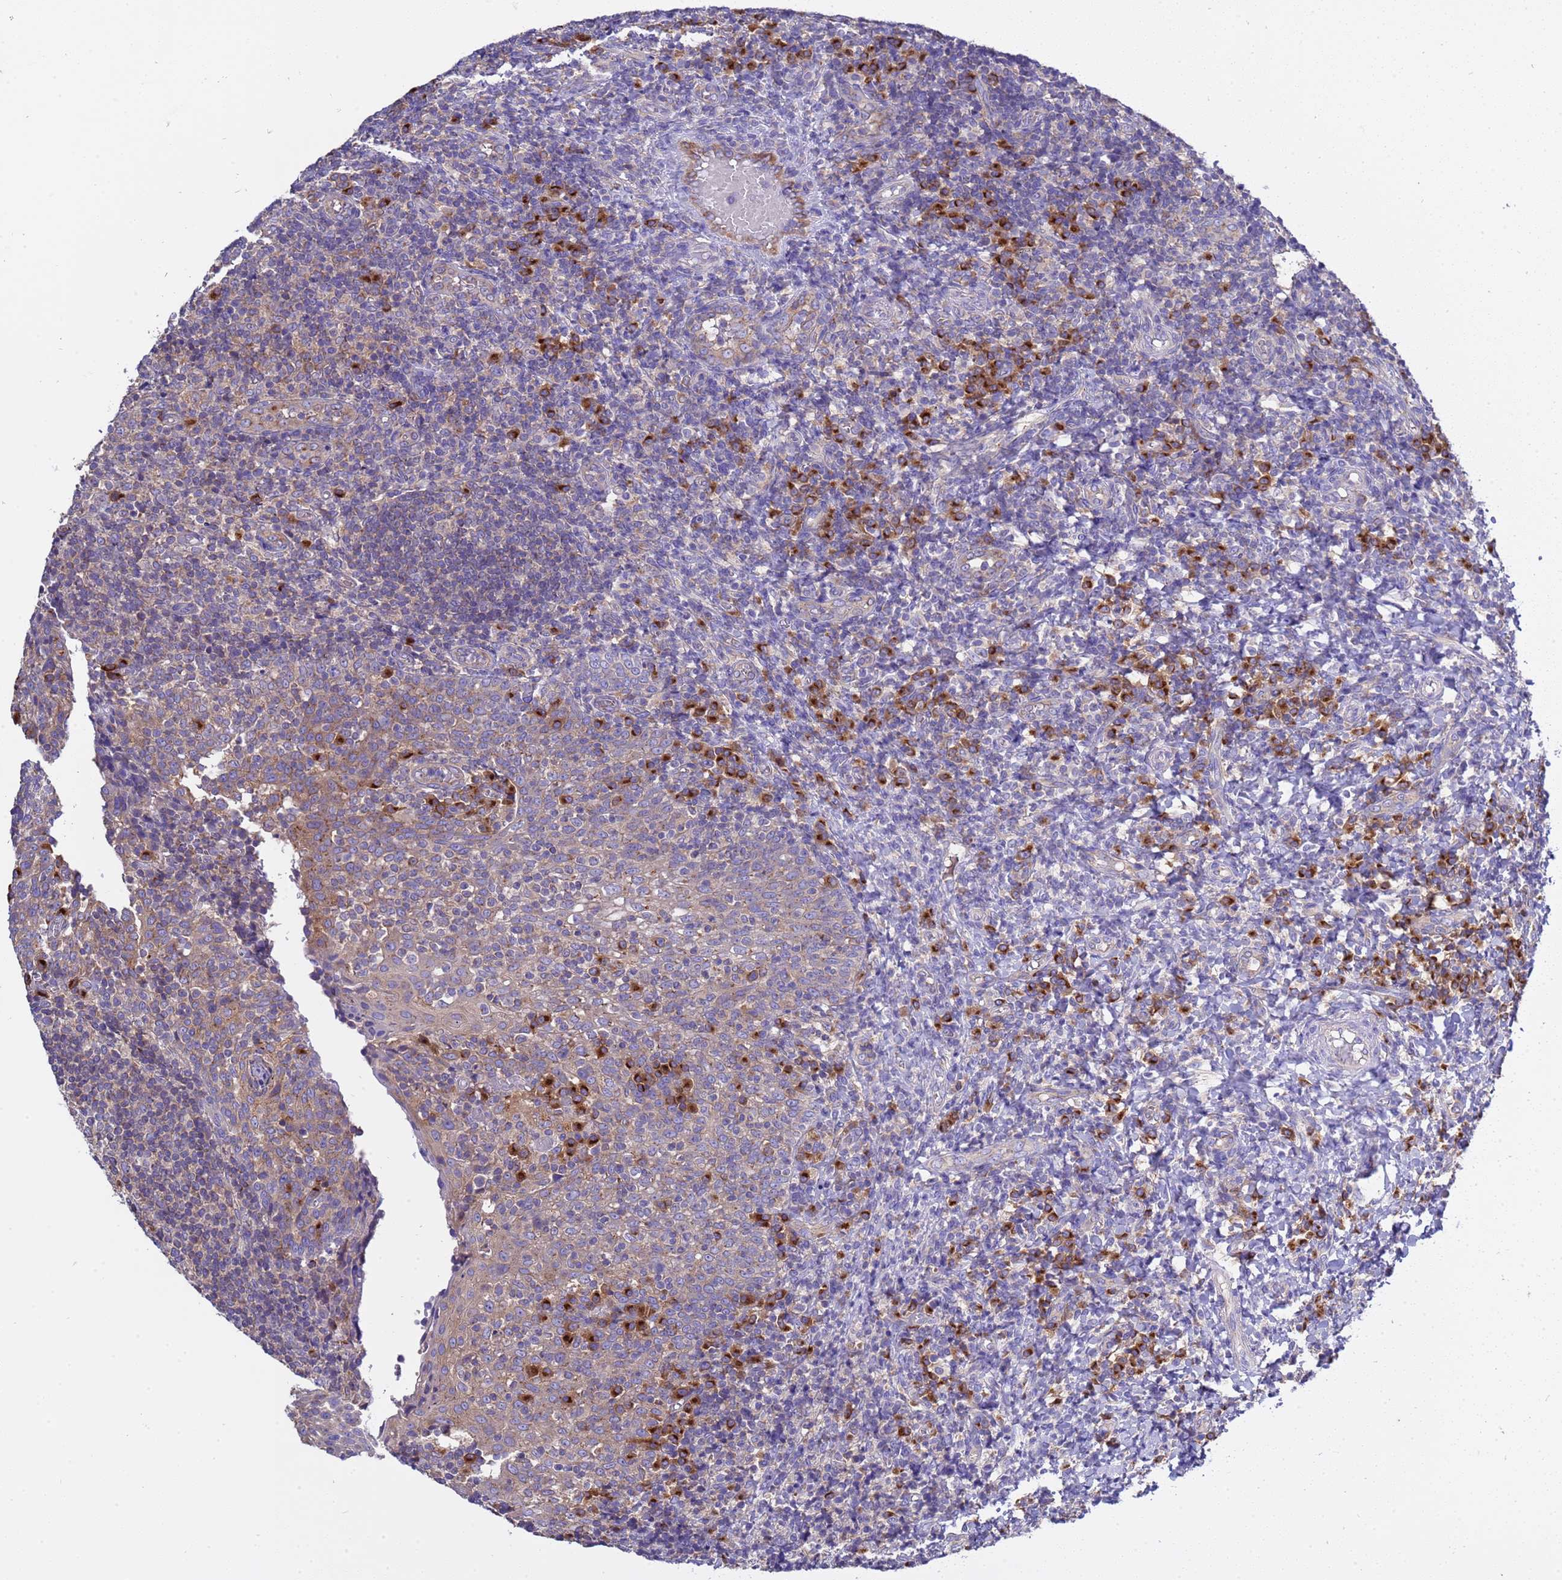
{"staining": {"intensity": "moderate", "quantity": "<25%", "location": "cytoplasmic/membranous"}, "tissue": "tonsil", "cell_type": "Germinal center cells", "image_type": "normal", "snomed": [{"axis": "morphology", "description": "Normal tissue, NOS"}, {"axis": "topography", "description": "Tonsil"}], "caption": "This image demonstrates immunohistochemistry staining of normal tonsil, with low moderate cytoplasmic/membranous staining in about <25% of germinal center cells.", "gene": "ANAPC1", "patient": {"sex": "female", "age": 19}}